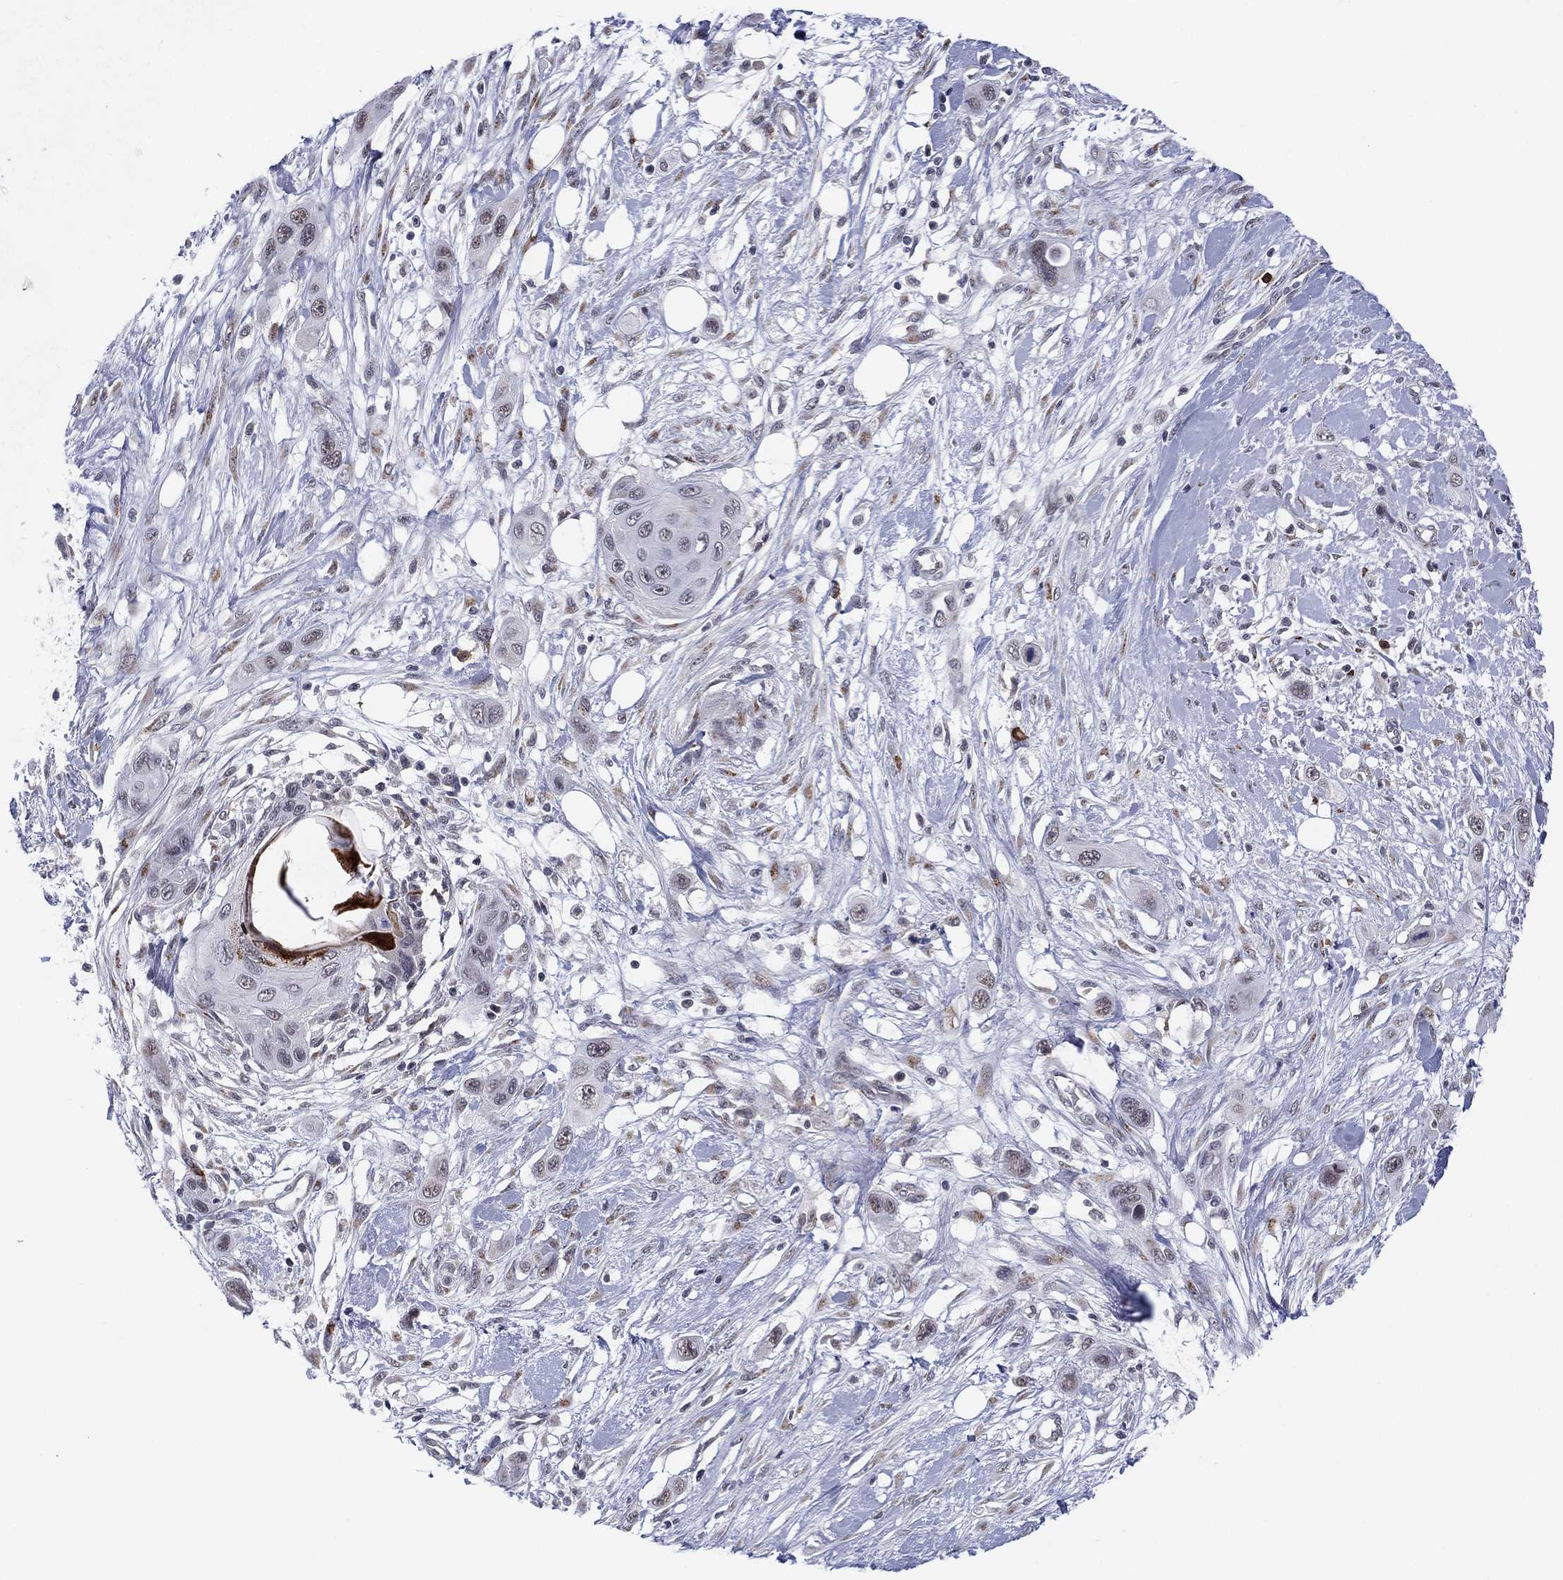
{"staining": {"intensity": "negative", "quantity": "none", "location": "none"}, "tissue": "skin cancer", "cell_type": "Tumor cells", "image_type": "cancer", "snomed": [{"axis": "morphology", "description": "Squamous cell carcinoma, NOS"}, {"axis": "topography", "description": "Skin"}], "caption": "An image of human skin cancer is negative for staining in tumor cells.", "gene": "CD177", "patient": {"sex": "male", "age": 79}}